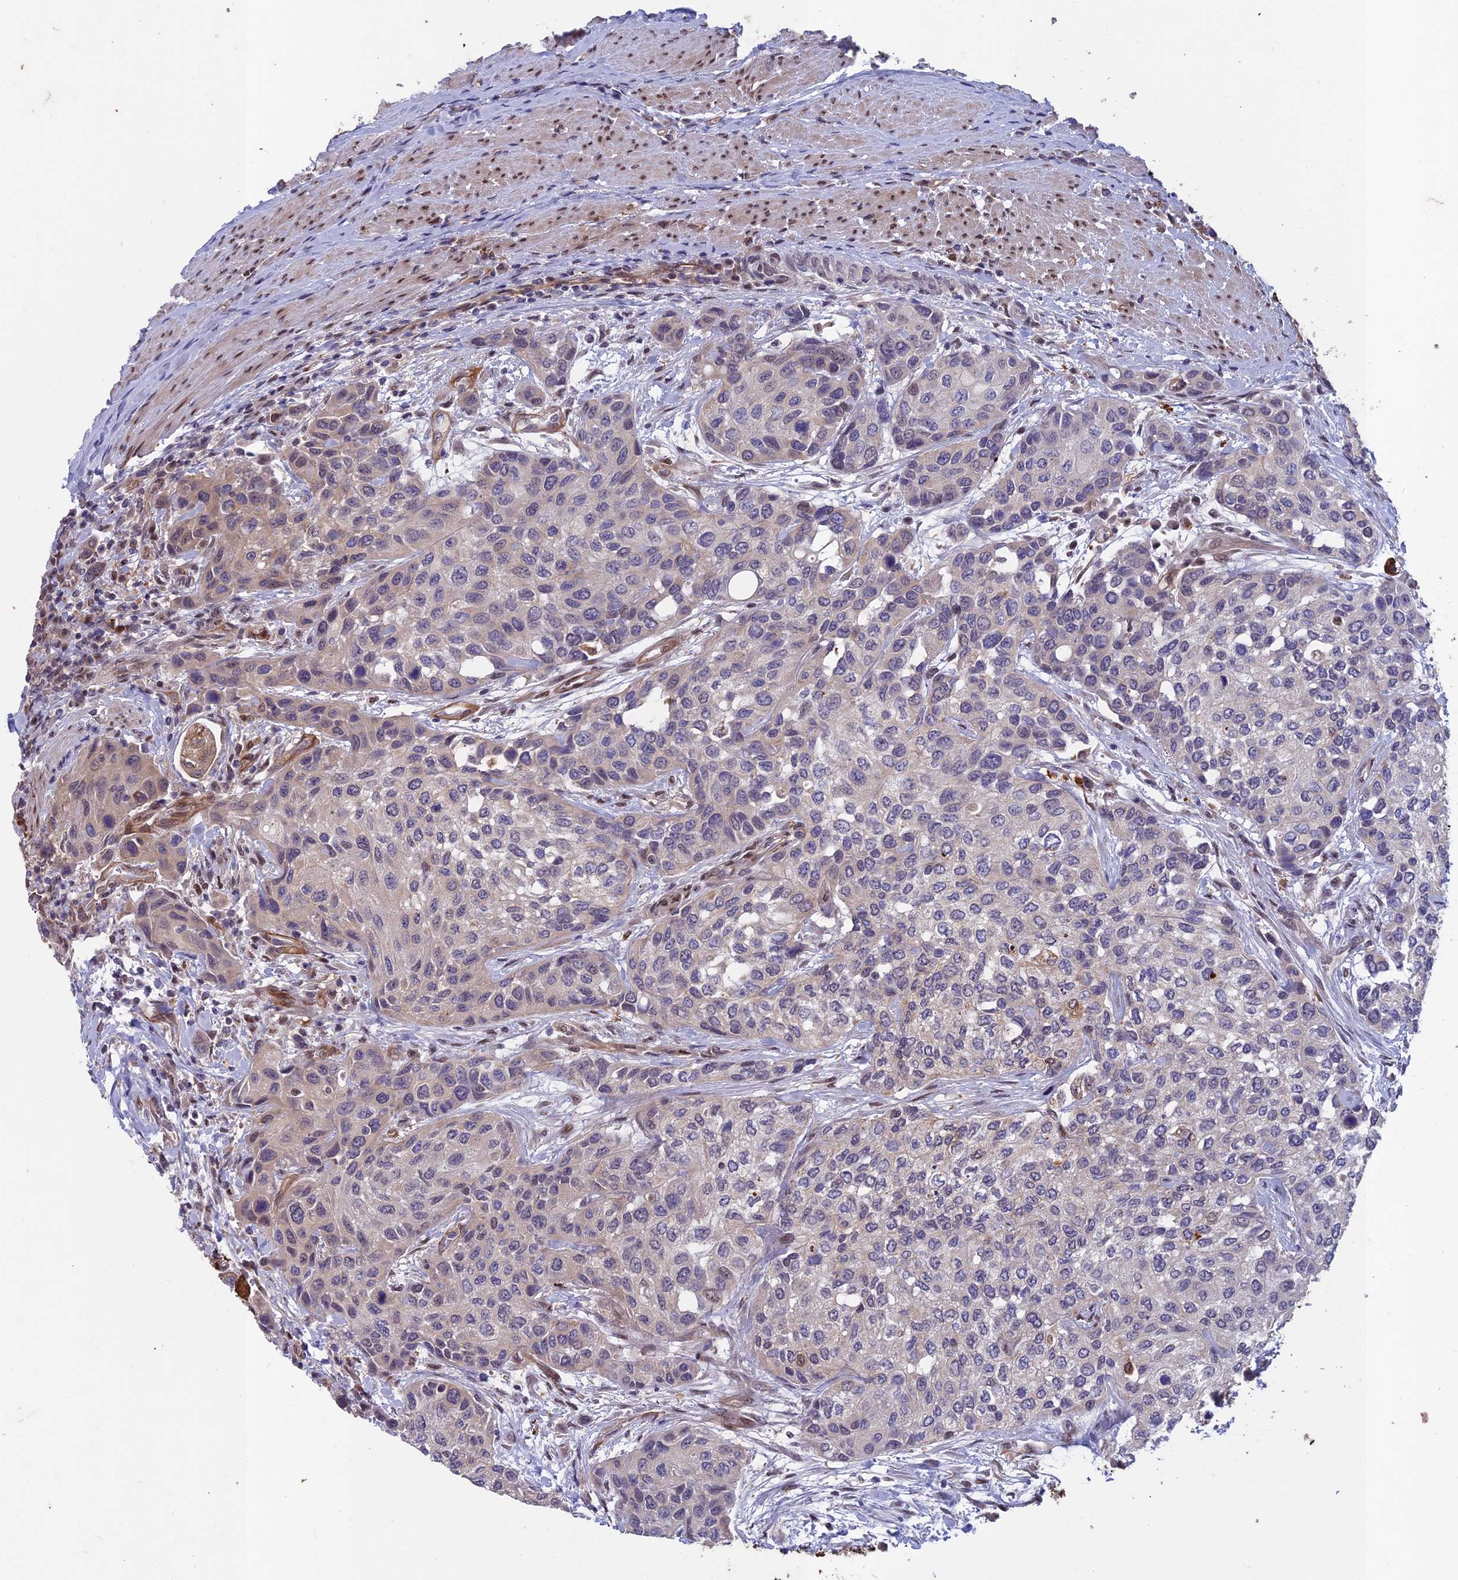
{"staining": {"intensity": "weak", "quantity": "<25%", "location": "cytoplasmic/membranous"}, "tissue": "urothelial cancer", "cell_type": "Tumor cells", "image_type": "cancer", "snomed": [{"axis": "morphology", "description": "Normal tissue, NOS"}, {"axis": "morphology", "description": "Urothelial carcinoma, High grade"}, {"axis": "topography", "description": "Vascular tissue"}, {"axis": "topography", "description": "Urinary bladder"}], "caption": "IHC of urothelial cancer exhibits no staining in tumor cells.", "gene": "MAST2", "patient": {"sex": "female", "age": 56}}